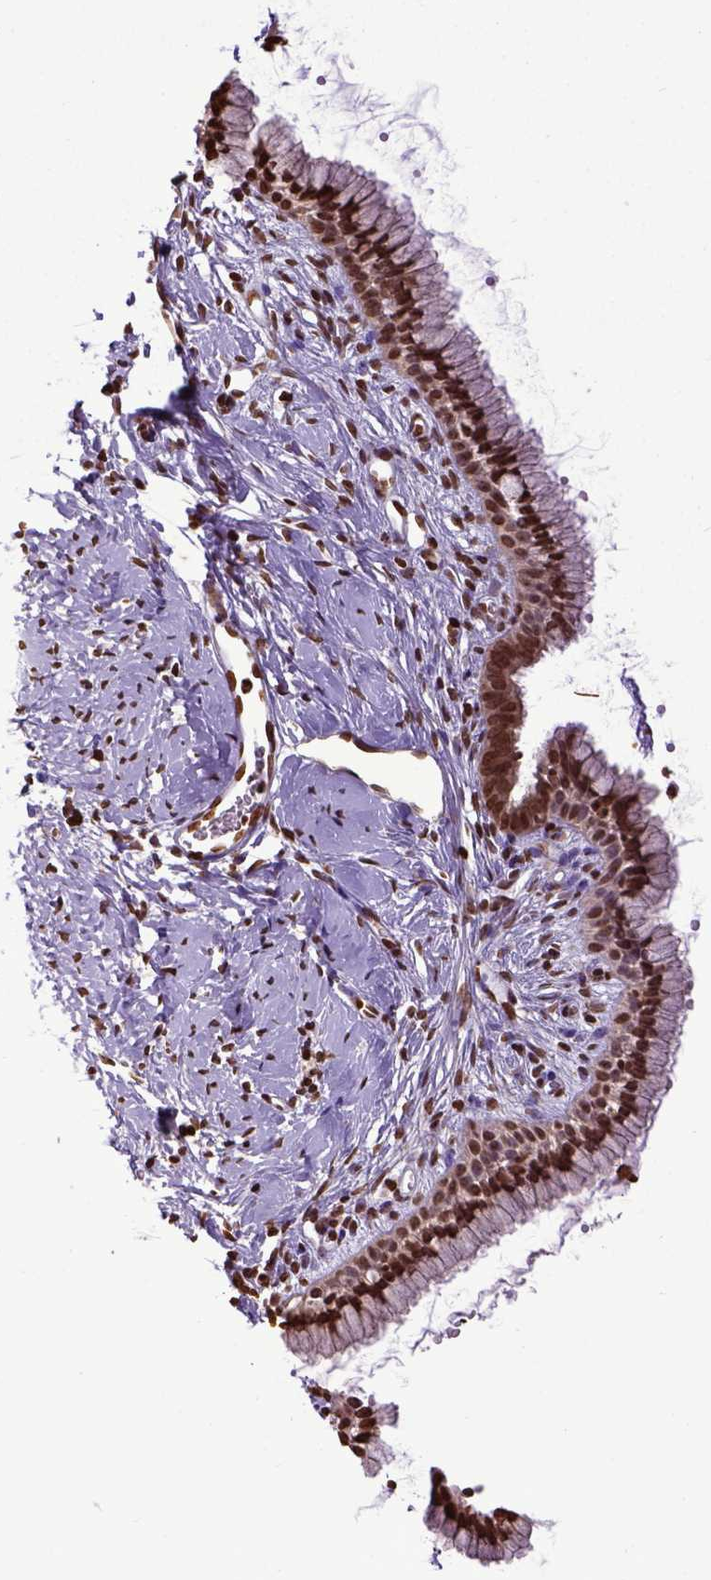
{"staining": {"intensity": "strong", "quantity": ">75%", "location": "nuclear"}, "tissue": "cervix", "cell_type": "Glandular cells", "image_type": "normal", "snomed": [{"axis": "morphology", "description": "Normal tissue, NOS"}, {"axis": "topography", "description": "Cervix"}], "caption": "Cervix stained for a protein (brown) exhibits strong nuclear positive expression in approximately >75% of glandular cells.", "gene": "ZNF75D", "patient": {"sex": "female", "age": 40}}